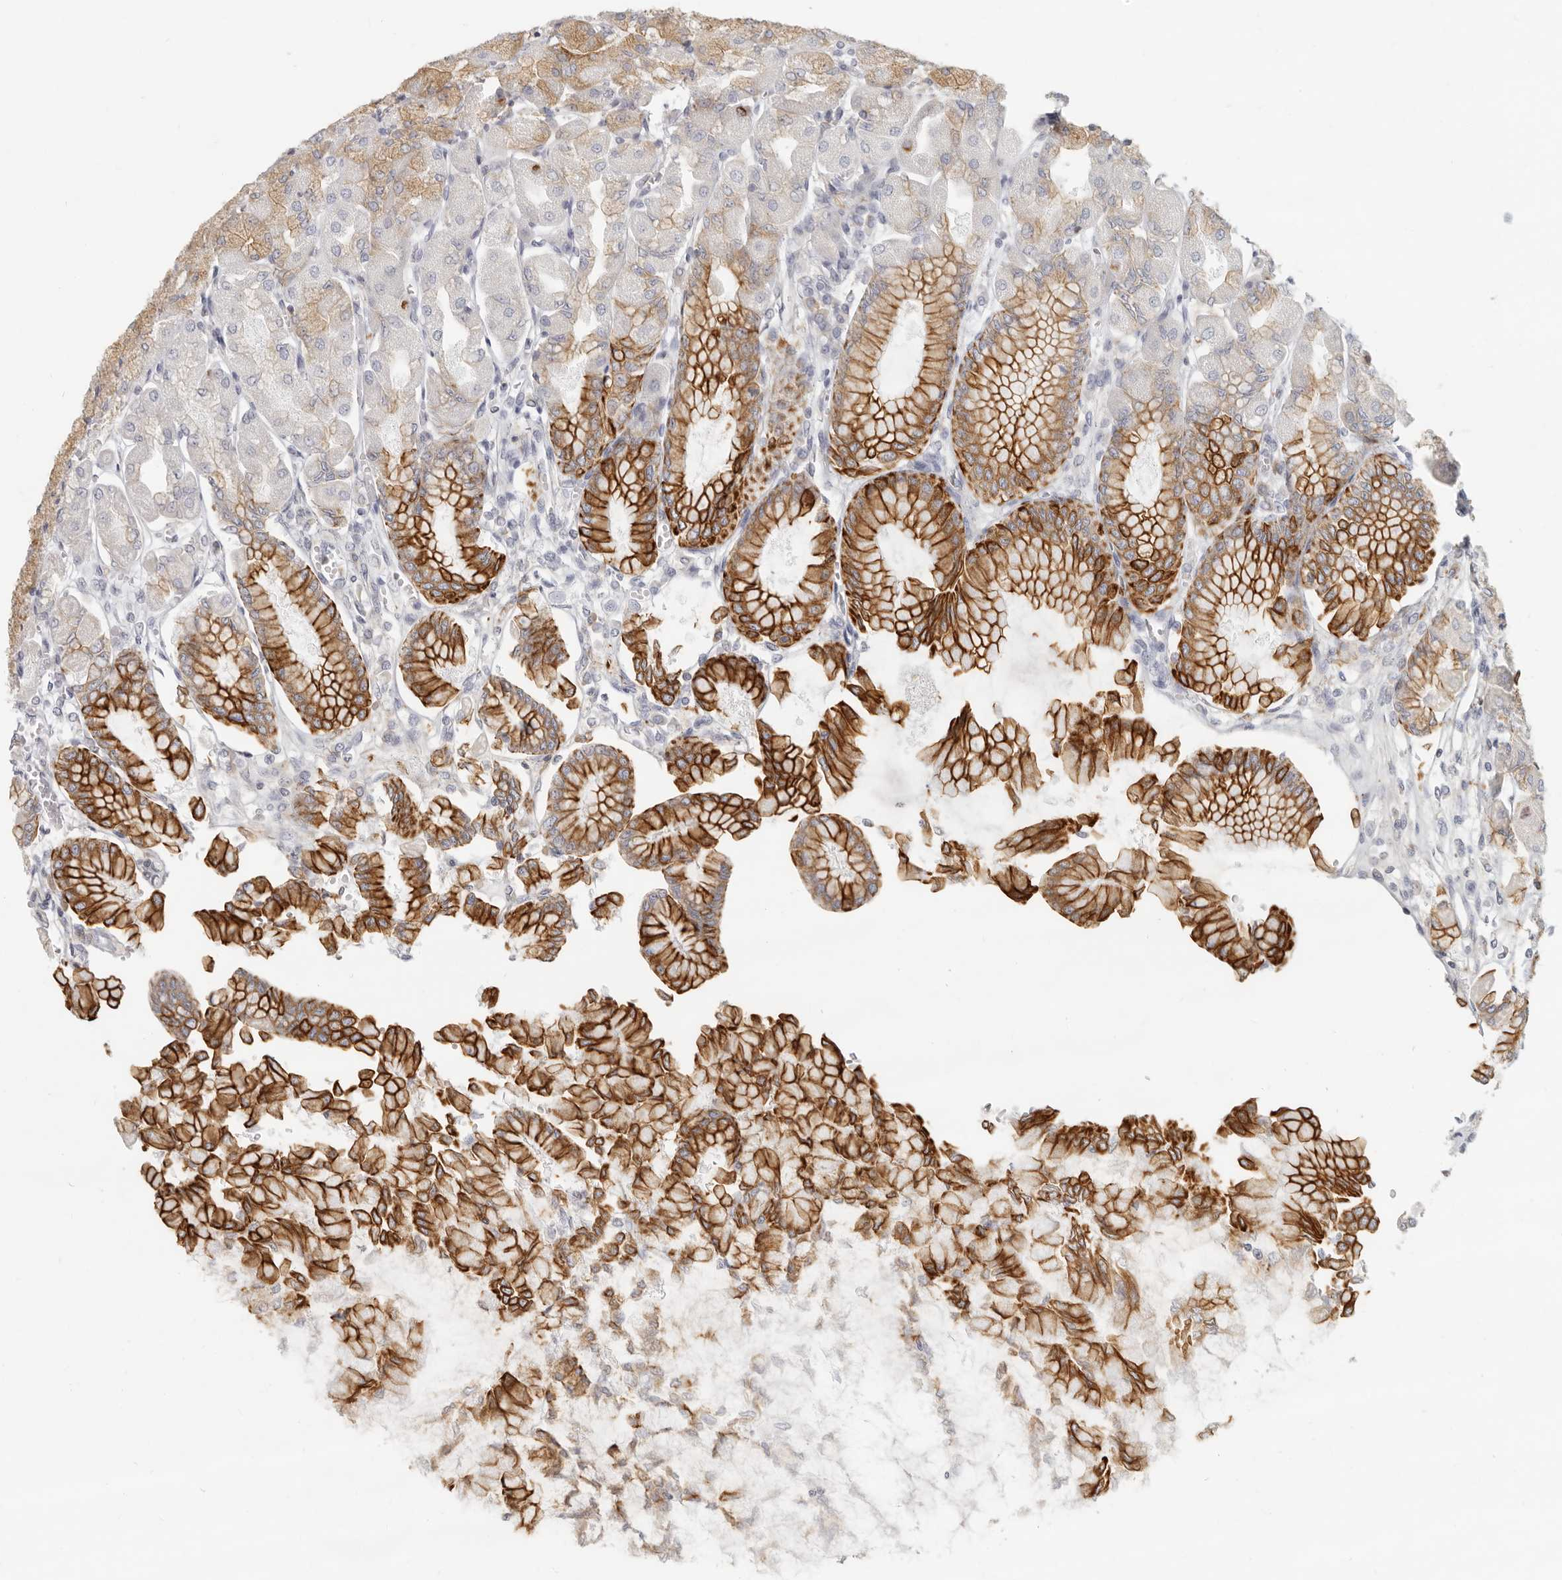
{"staining": {"intensity": "strong", "quantity": "25%-75%", "location": "cytoplasmic/membranous"}, "tissue": "stomach", "cell_type": "Glandular cells", "image_type": "normal", "snomed": [{"axis": "morphology", "description": "Normal tissue, NOS"}, {"axis": "topography", "description": "Stomach, upper"}], "caption": "Strong cytoplasmic/membranous staining is seen in approximately 25%-75% of glandular cells in normal stomach. (Stains: DAB in brown, nuclei in blue, Microscopy: brightfield microscopy at high magnification).", "gene": "NIBAN1", "patient": {"sex": "female", "age": 56}}